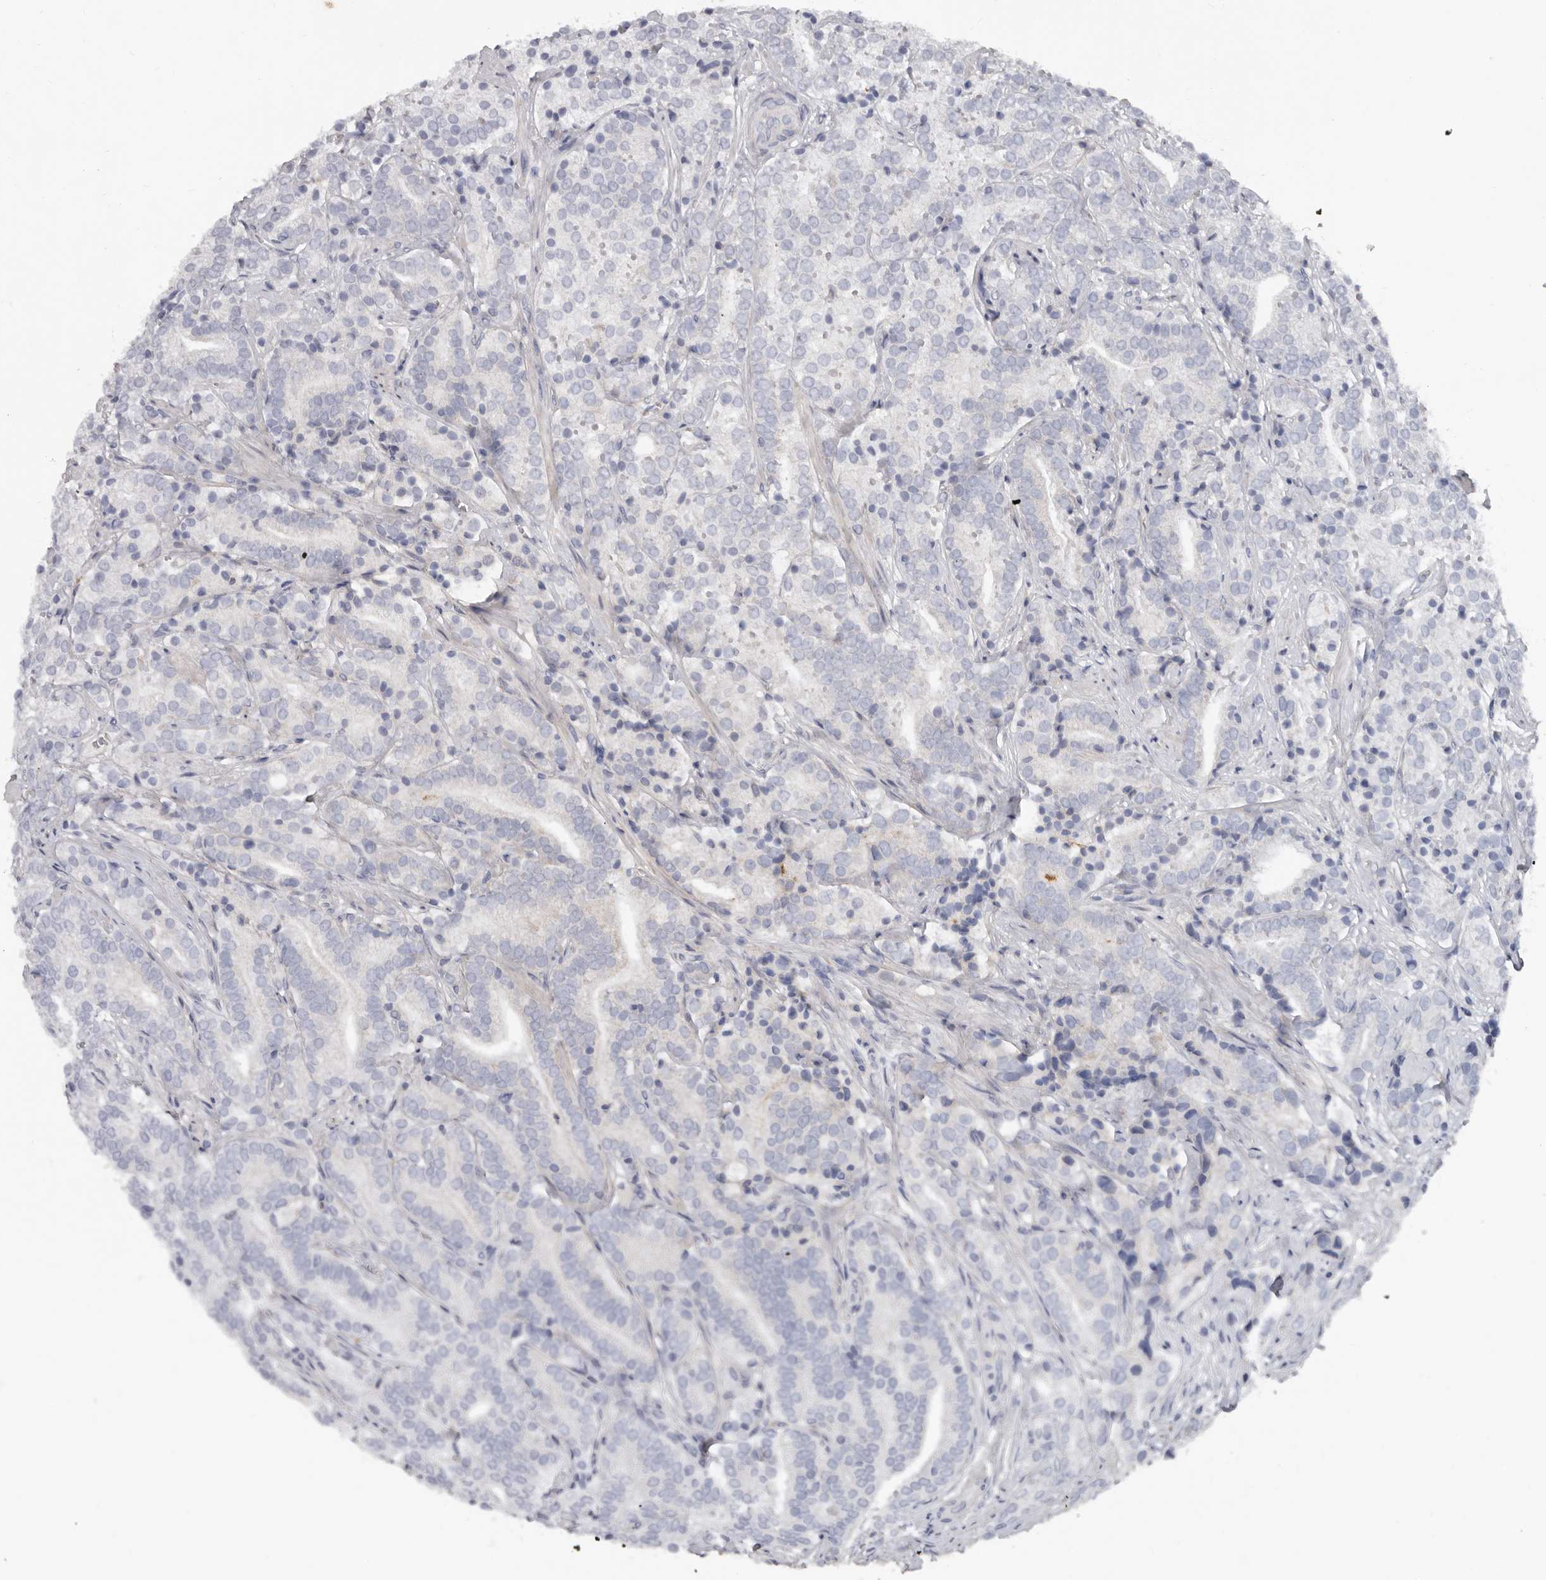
{"staining": {"intensity": "negative", "quantity": "none", "location": "none"}, "tissue": "prostate cancer", "cell_type": "Tumor cells", "image_type": "cancer", "snomed": [{"axis": "morphology", "description": "Adenocarcinoma, High grade"}, {"axis": "topography", "description": "Prostate"}], "caption": "High-grade adenocarcinoma (prostate) was stained to show a protein in brown. There is no significant staining in tumor cells.", "gene": "SPTA1", "patient": {"sex": "male", "age": 57}}